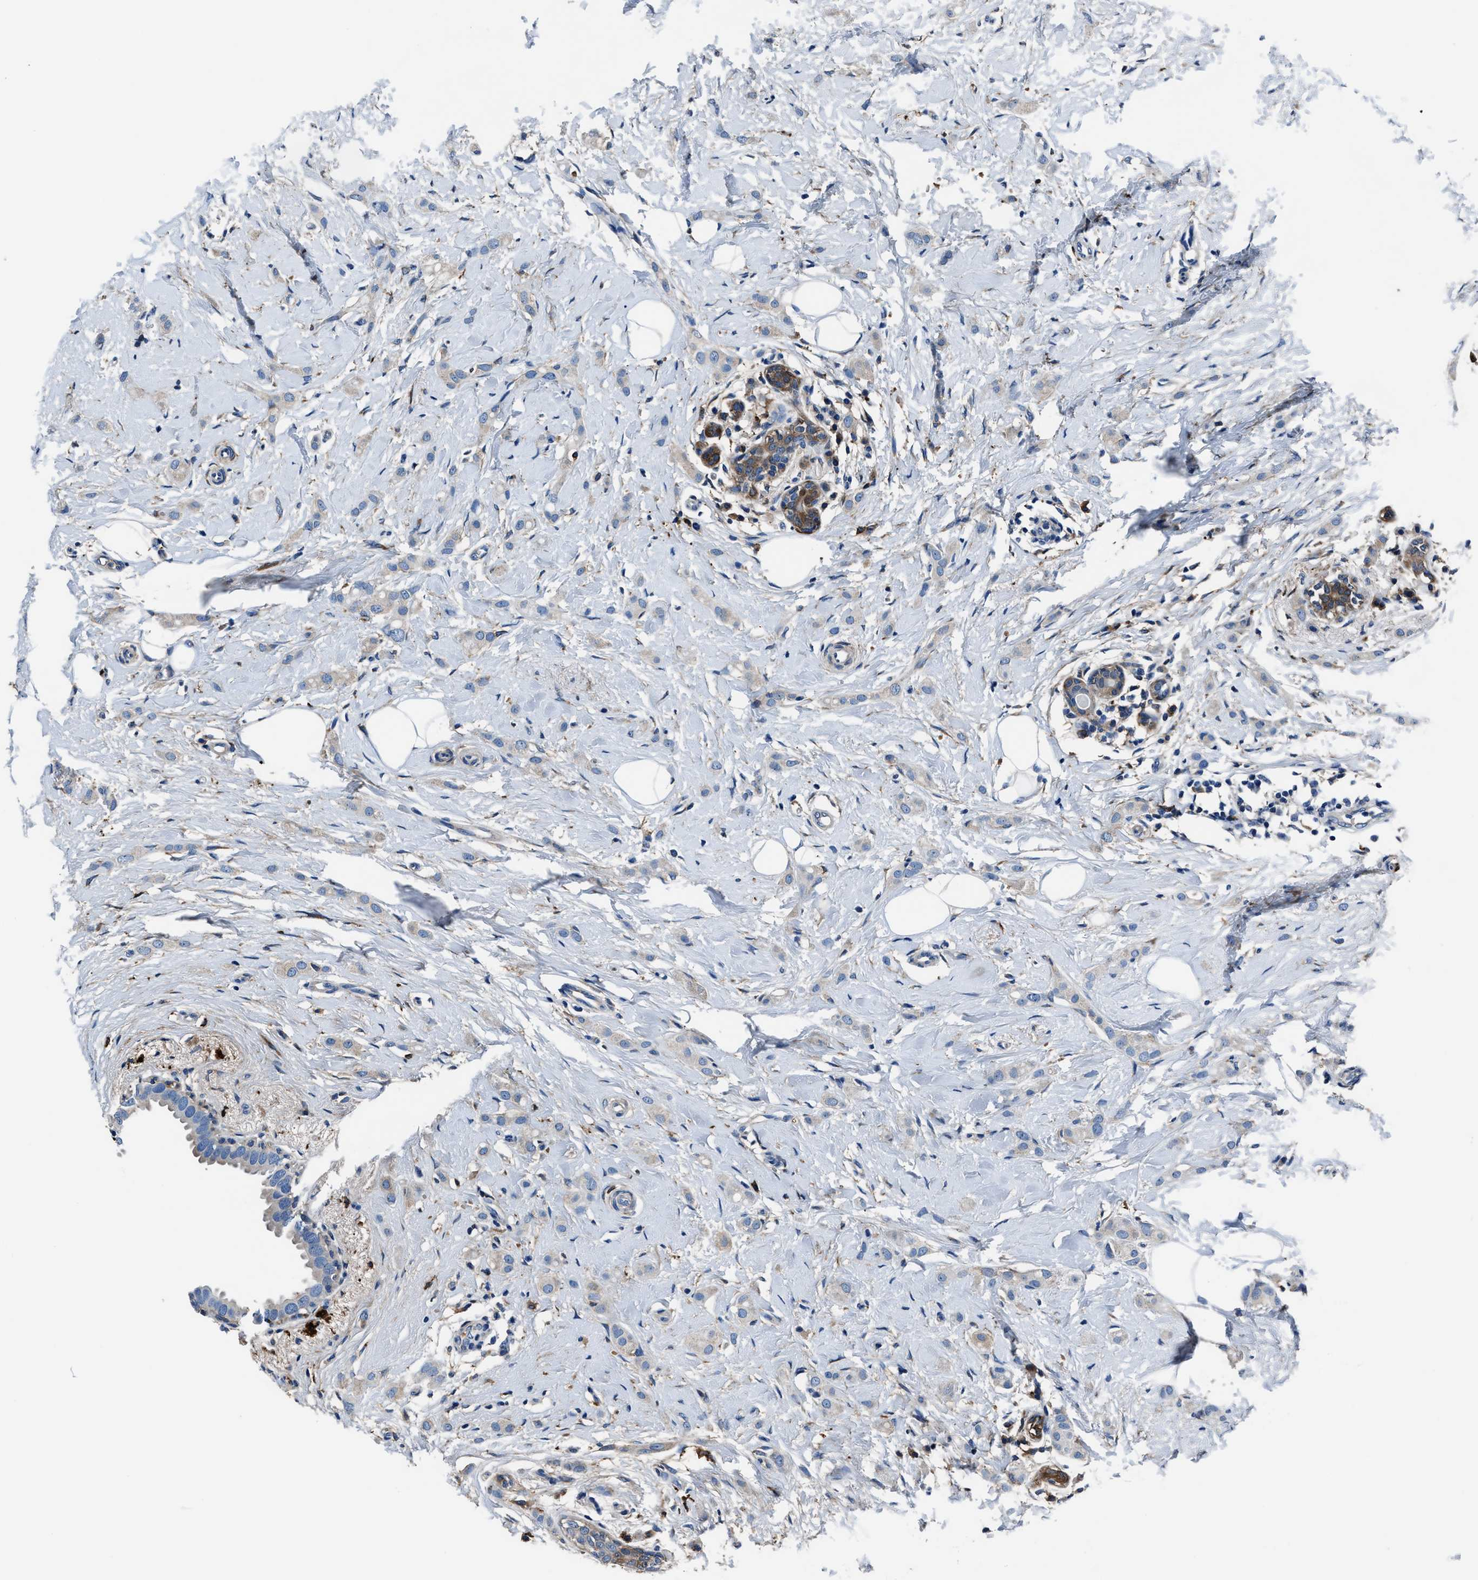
{"staining": {"intensity": "negative", "quantity": "none", "location": "none"}, "tissue": "breast cancer", "cell_type": "Tumor cells", "image_type": "cancer", "snomed": [{"axis": "morphology", "description": "Lobular carcinoma"}, {"axis": "topography", "description": "Breast"}], "caption": "IHC image of lobular carcinoma (breast) stained for a protein (brown), which exhibits no expression in tumor cells.", "gene": "FTL", "patient": {"sex": "female", "age": 55}}